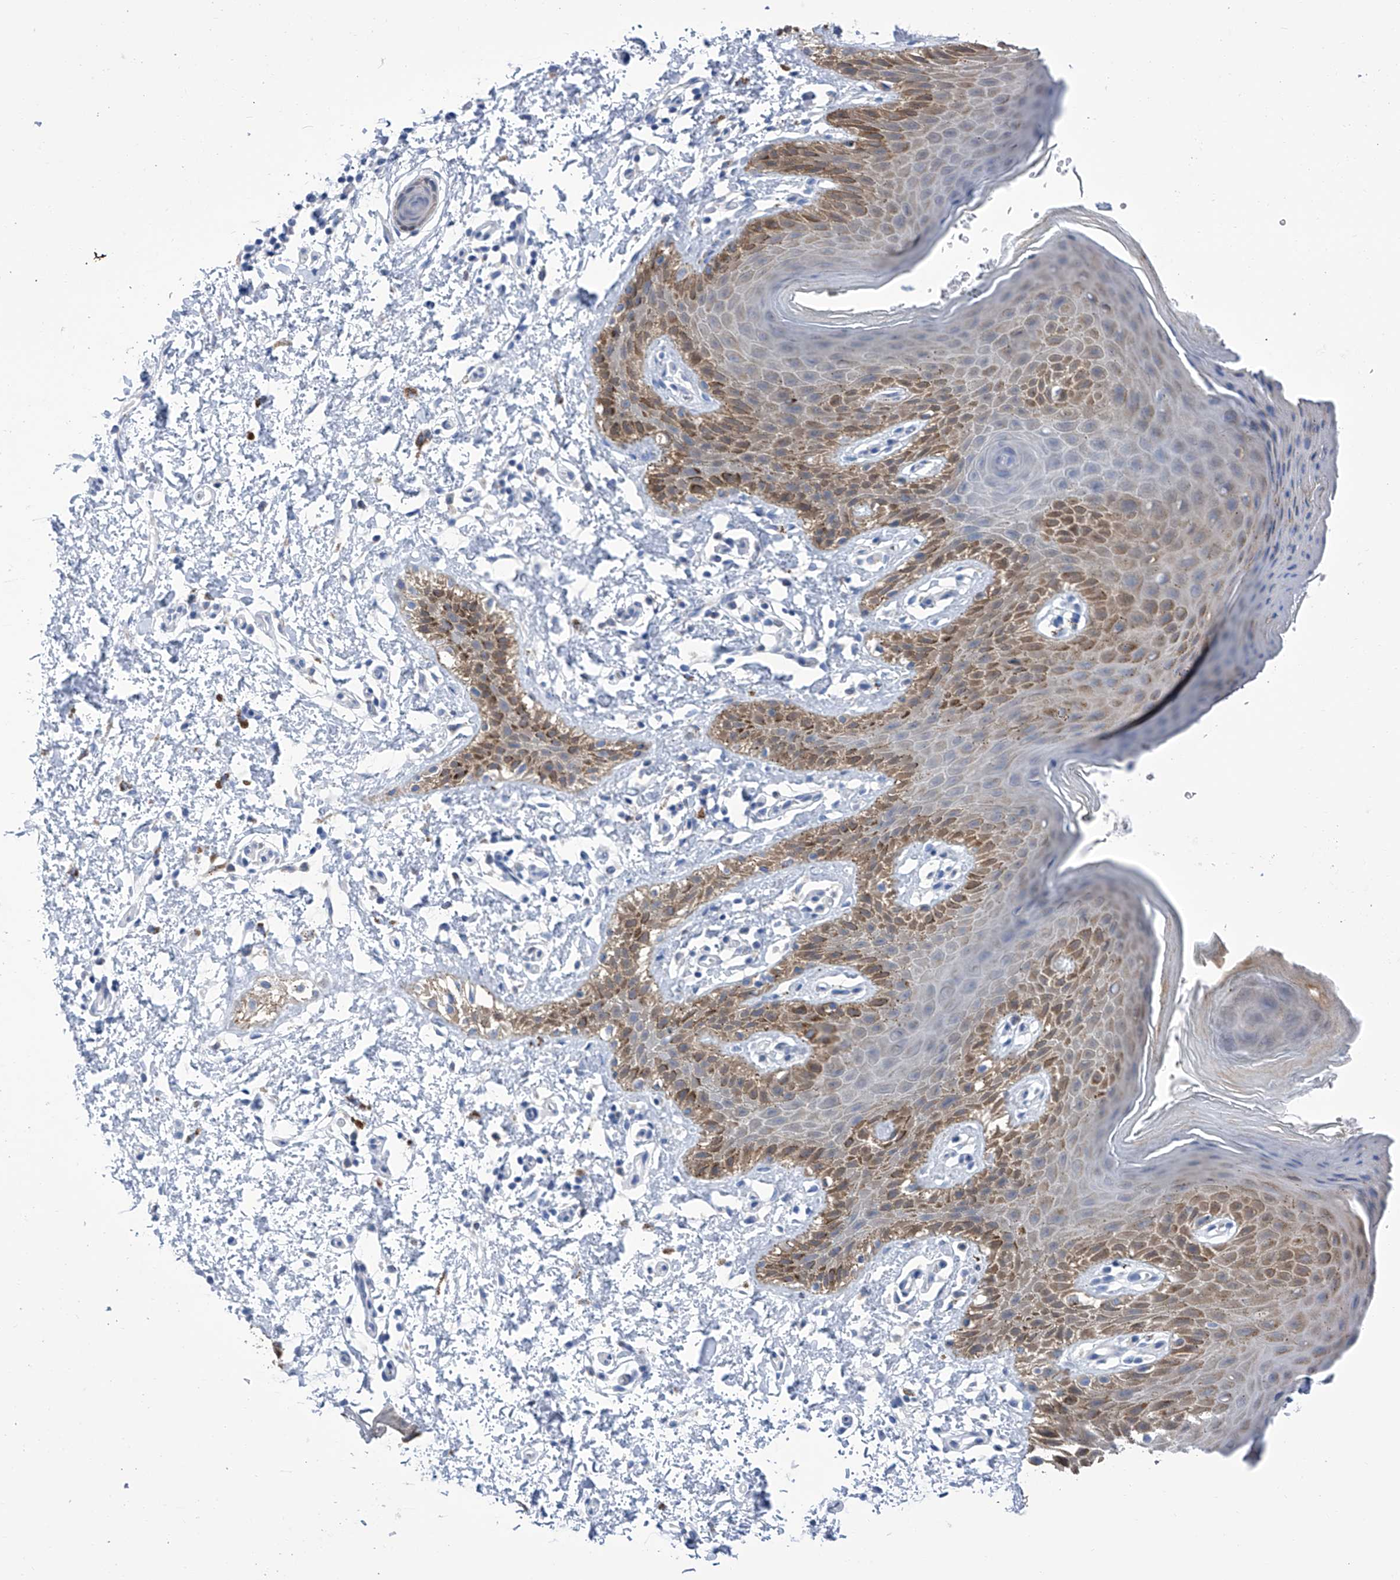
{"staining": {"intensity": "moderate", "quantity": "<25%", "location": "cytoplasmic/membranous"}, "tissue": "skin", "cell_type": "Epidermal cells", "image_type": "normal", "snomed": [{"axis": "morphology", "description": "Normal tissue, NOS"}, {"axis": "topography", "description": "Anal"}], "caption": "Immunohistochemical staining of unremarkable skin exhibits moderate cytoplasmic/membranous protein staining in approximately <25% of epidermal cells. Nuclei are stained in blue.", "gene": "IMPA2", "patient": {"sex": "male", "age": 44}}